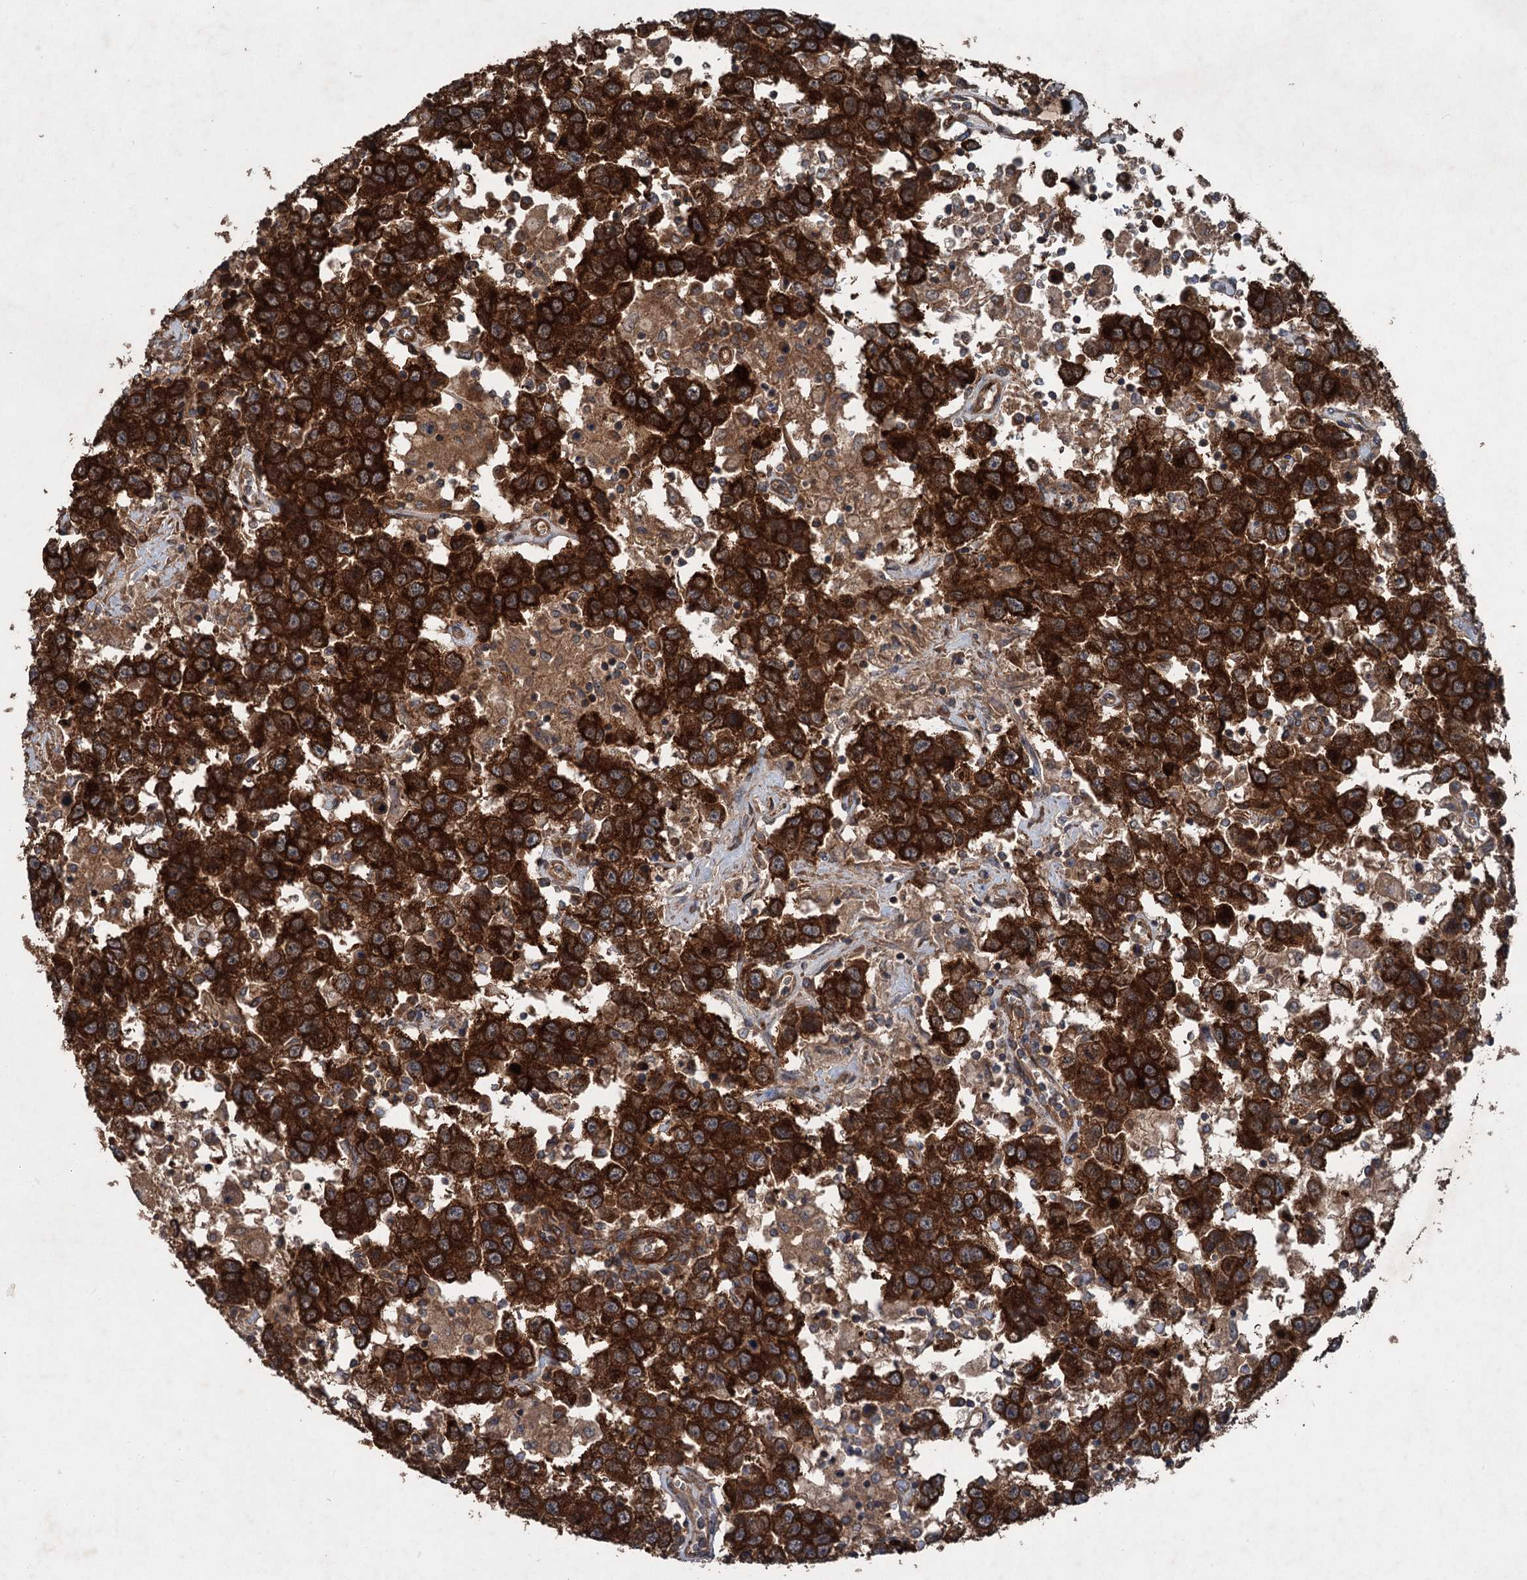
{"staining": {"intensity": "strong", "quantity": ">75%", "location": "cytoplasmic/membranous"}, "tissue": "testis cancer", "cell_type": "Tumor cells", "image_type": "cancer", "snomed": [{"axis": "morphology", "description": "Seminoma, NOS"}, {"axis": "topography", "description": "Testis"}], "caption": "Human testis cancer (seminoma) stained with a brown dye demonstrates strong cytoplasmic/membranous positive expression in approximately >75% of tumor cells.", "gene": "RNF214", "patient": {"sex": "male", "age": 41}}